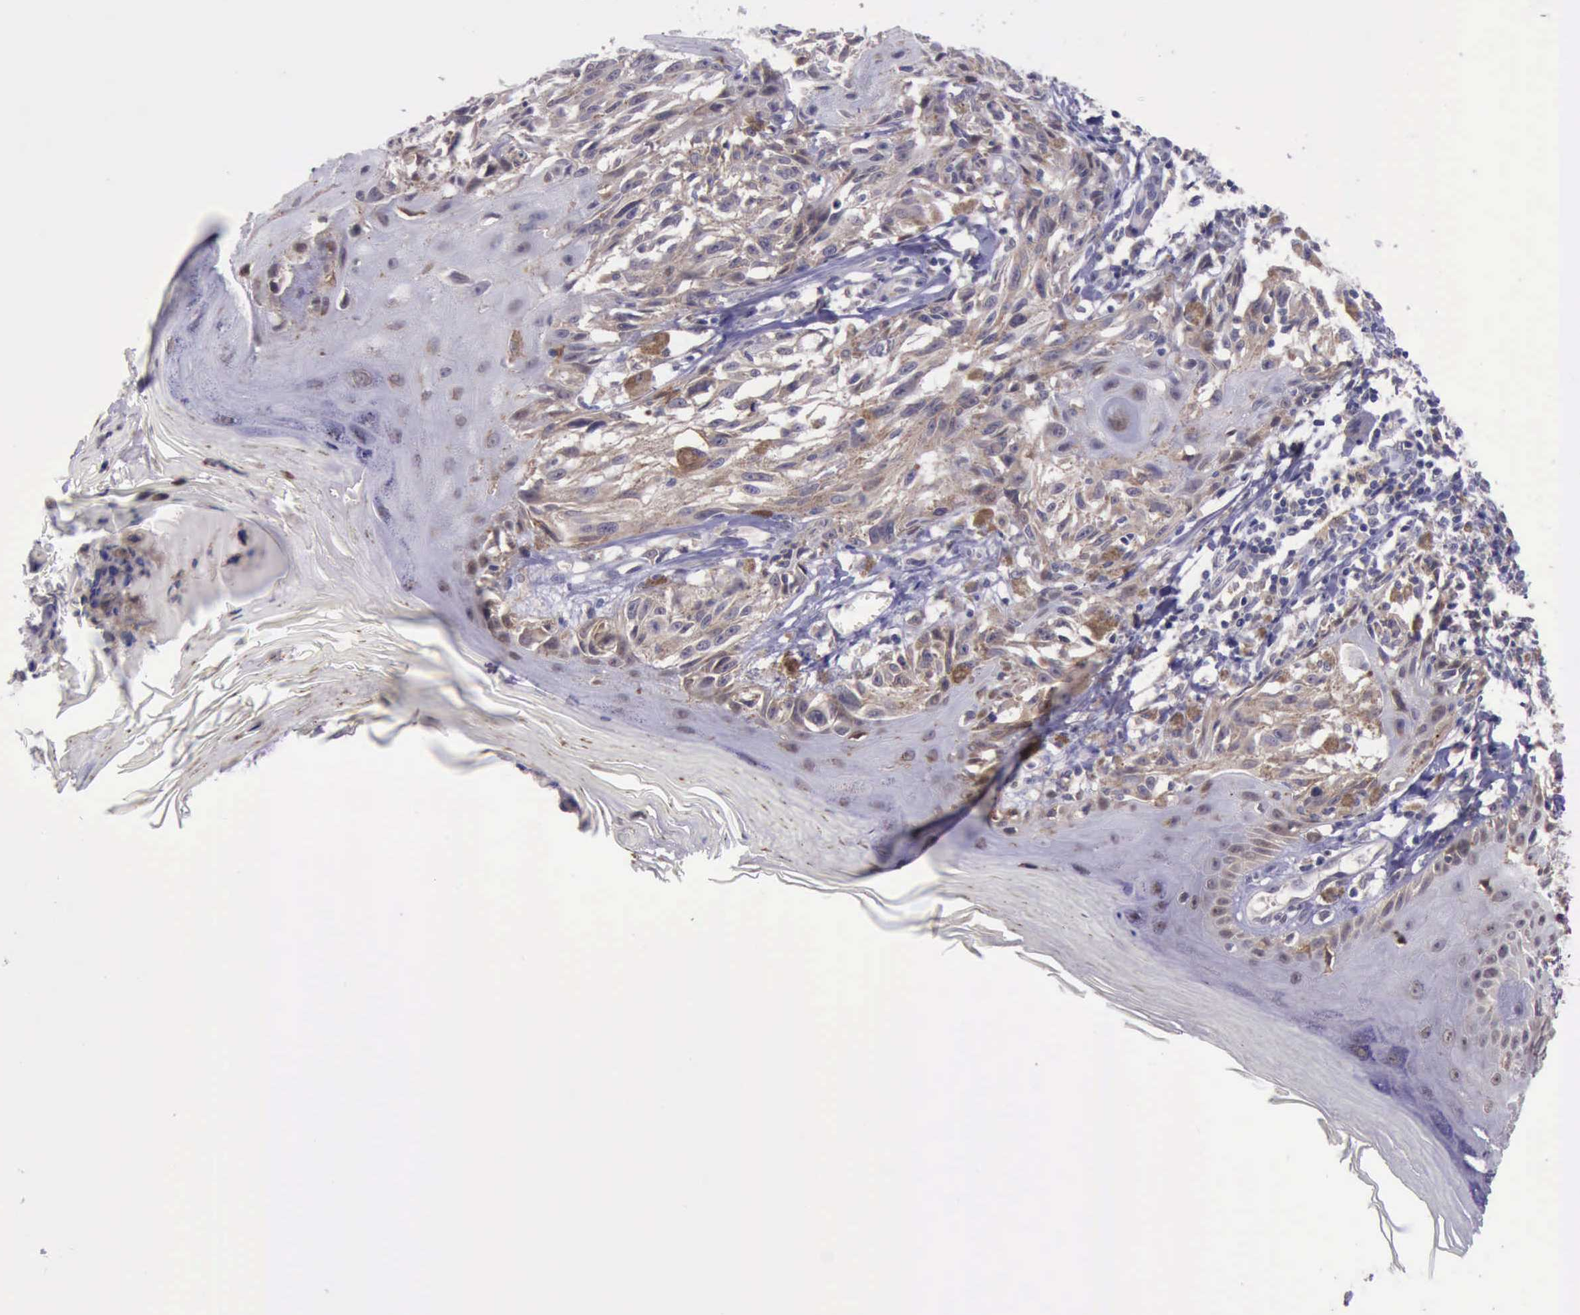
{"staining": {"intensity": "weak", "quantity": ">75%", "location": "cytoplasmic/membranous"}, "tissue": "melanoma", "cell_type": "Tumor cells", "image_type": "cancer", "snomed": [{"axis": "morphology", "description": "Malignant melanoma, NOS"}, {"axis": "topography", "description": "Skin"}], "caption": "Approximately >75% of tumor cells in malignant melanoma exhibit weak cytoplasmic/membranous protein positivity as visualized by brown immunohistochemical staining.", "gene": "PLEK2", "patient": {"sex": "female", "age": 77}}